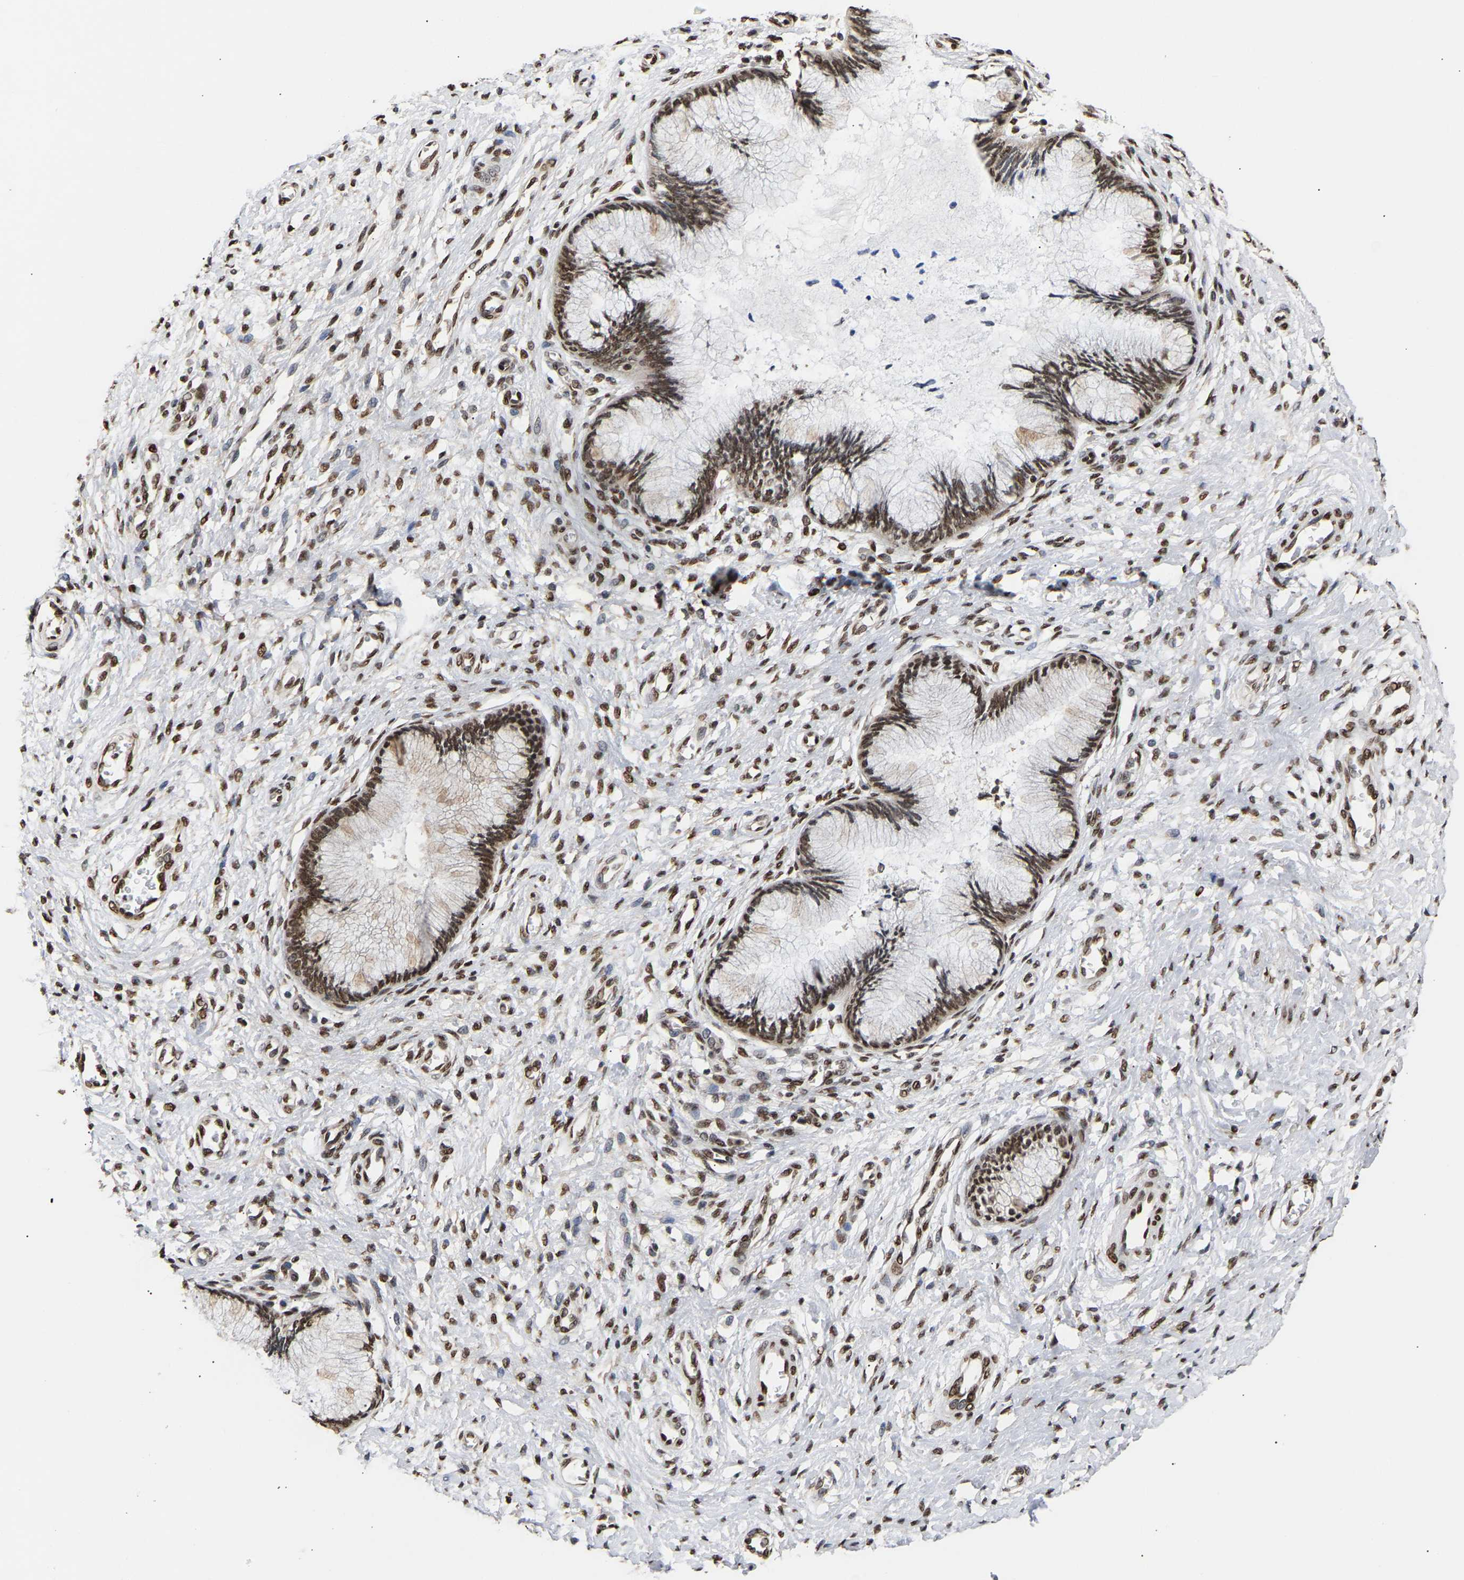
{"staining": {"intensity": "strong", "quantity": ">75%", "location": "nuclear"}, "tissue": "cervix", "cell_type": "Glandular cells", "image_type": "normal", "snomed": [{"axis": "morphology", "description": "Normal tissue, NOS"}, {"axis": "topography", "description": "Cervix"}], "caption": "About >75% of glandular cells in unremarkable human cervix exhibit strong nuclear protein expression as visualized by brown immunohistochemical staining.", "gene": "PSIP1", "patient": {"sex": "female", "age": 55}}